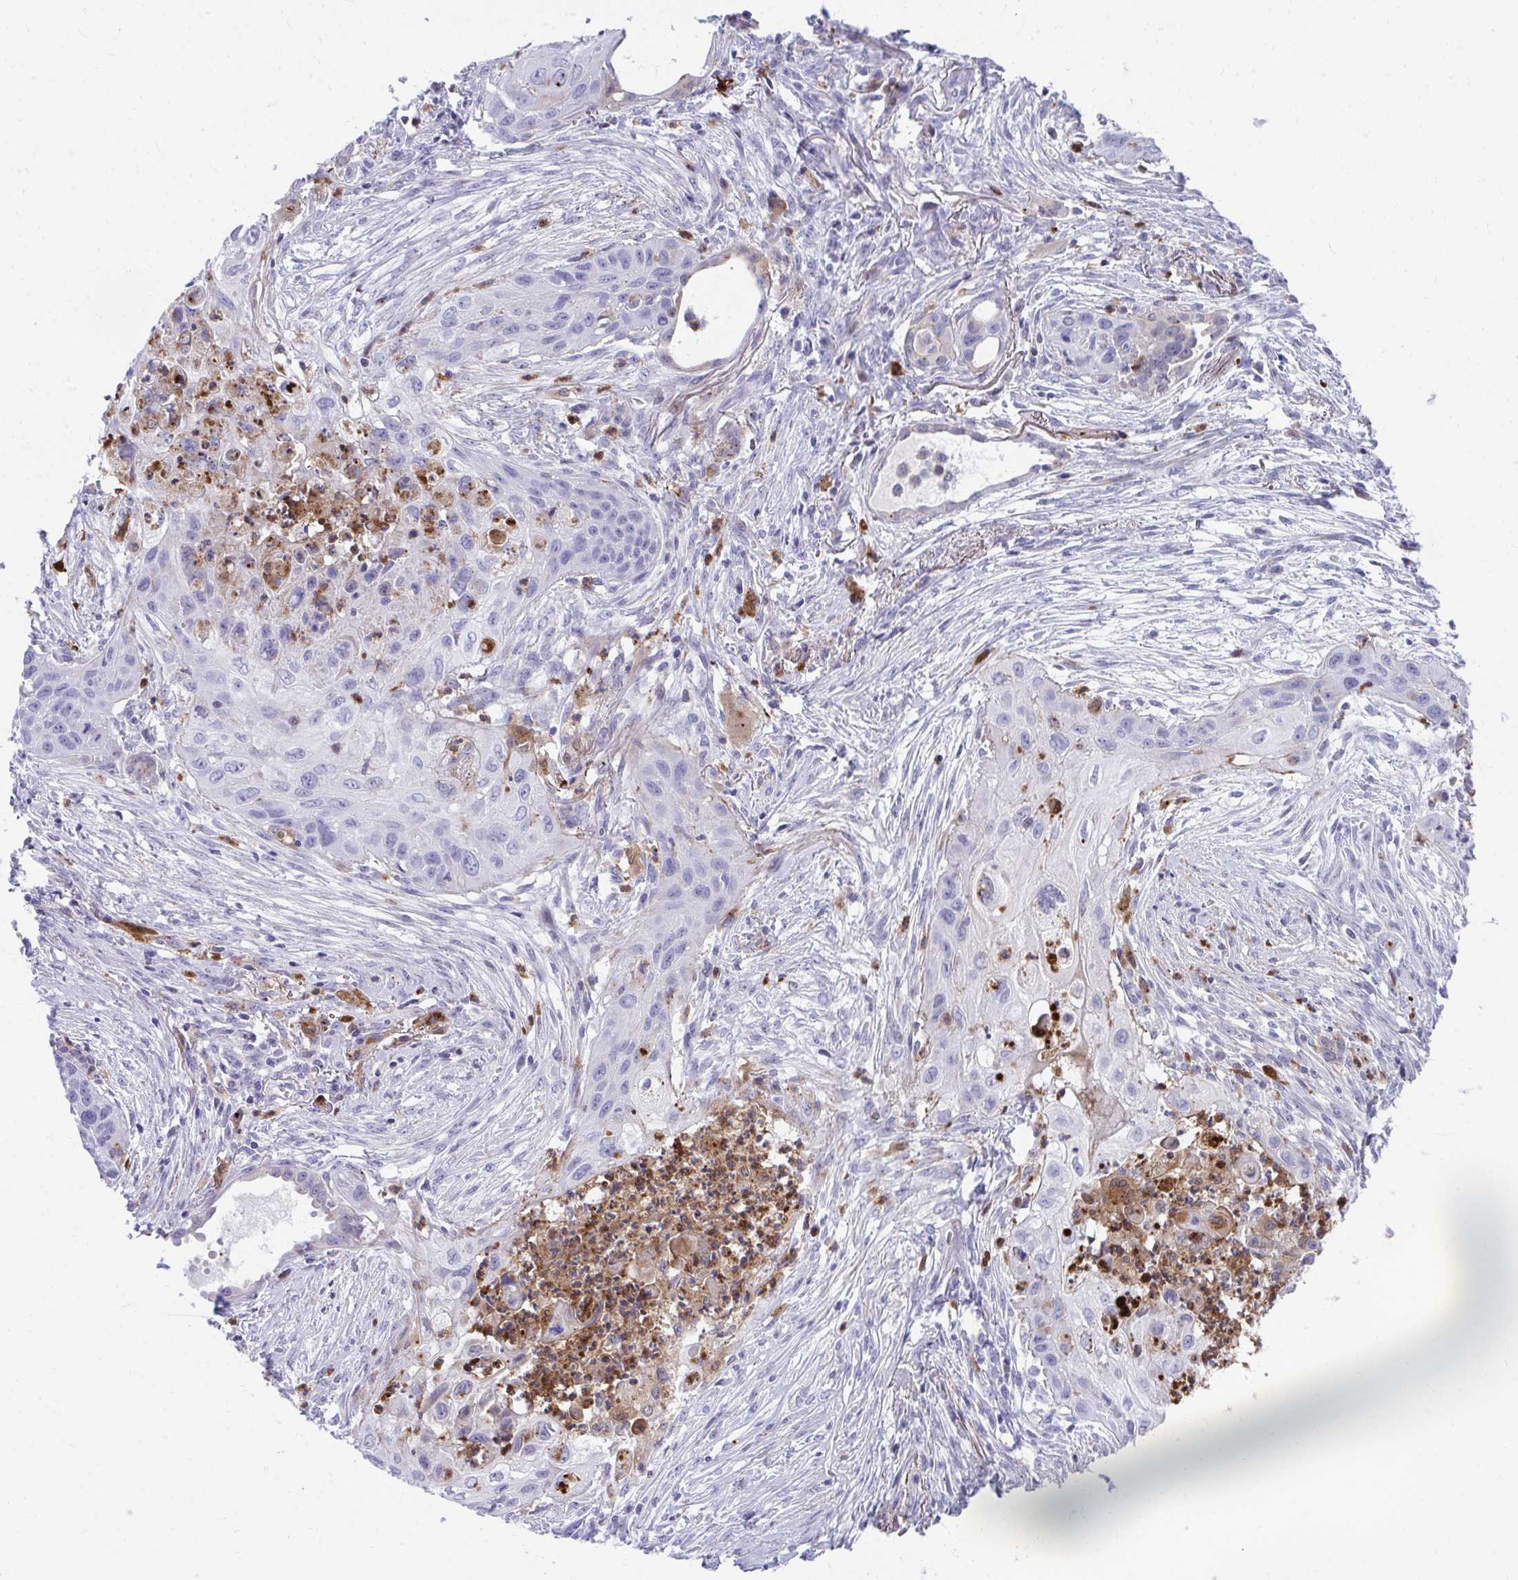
{"staining": {"intensity": "negative", "quantity": "none", "location": "none"}, "tissue": "lung cancer", "cell_type": "Tumor cells", "image_type": "cancer", "snomed": [{"axis": "morphology", "description": "Squamous cell carcinoma, NOS"}, {"axis": "topography", "description": "Lung"}], "caption": "A high-resolution image shows immunohistochemistry staining of lung cancer, which exhibits no significant staining in tumor cells.", "gene": "CSTB", "patient": {"sex": "male", "age": 71}}